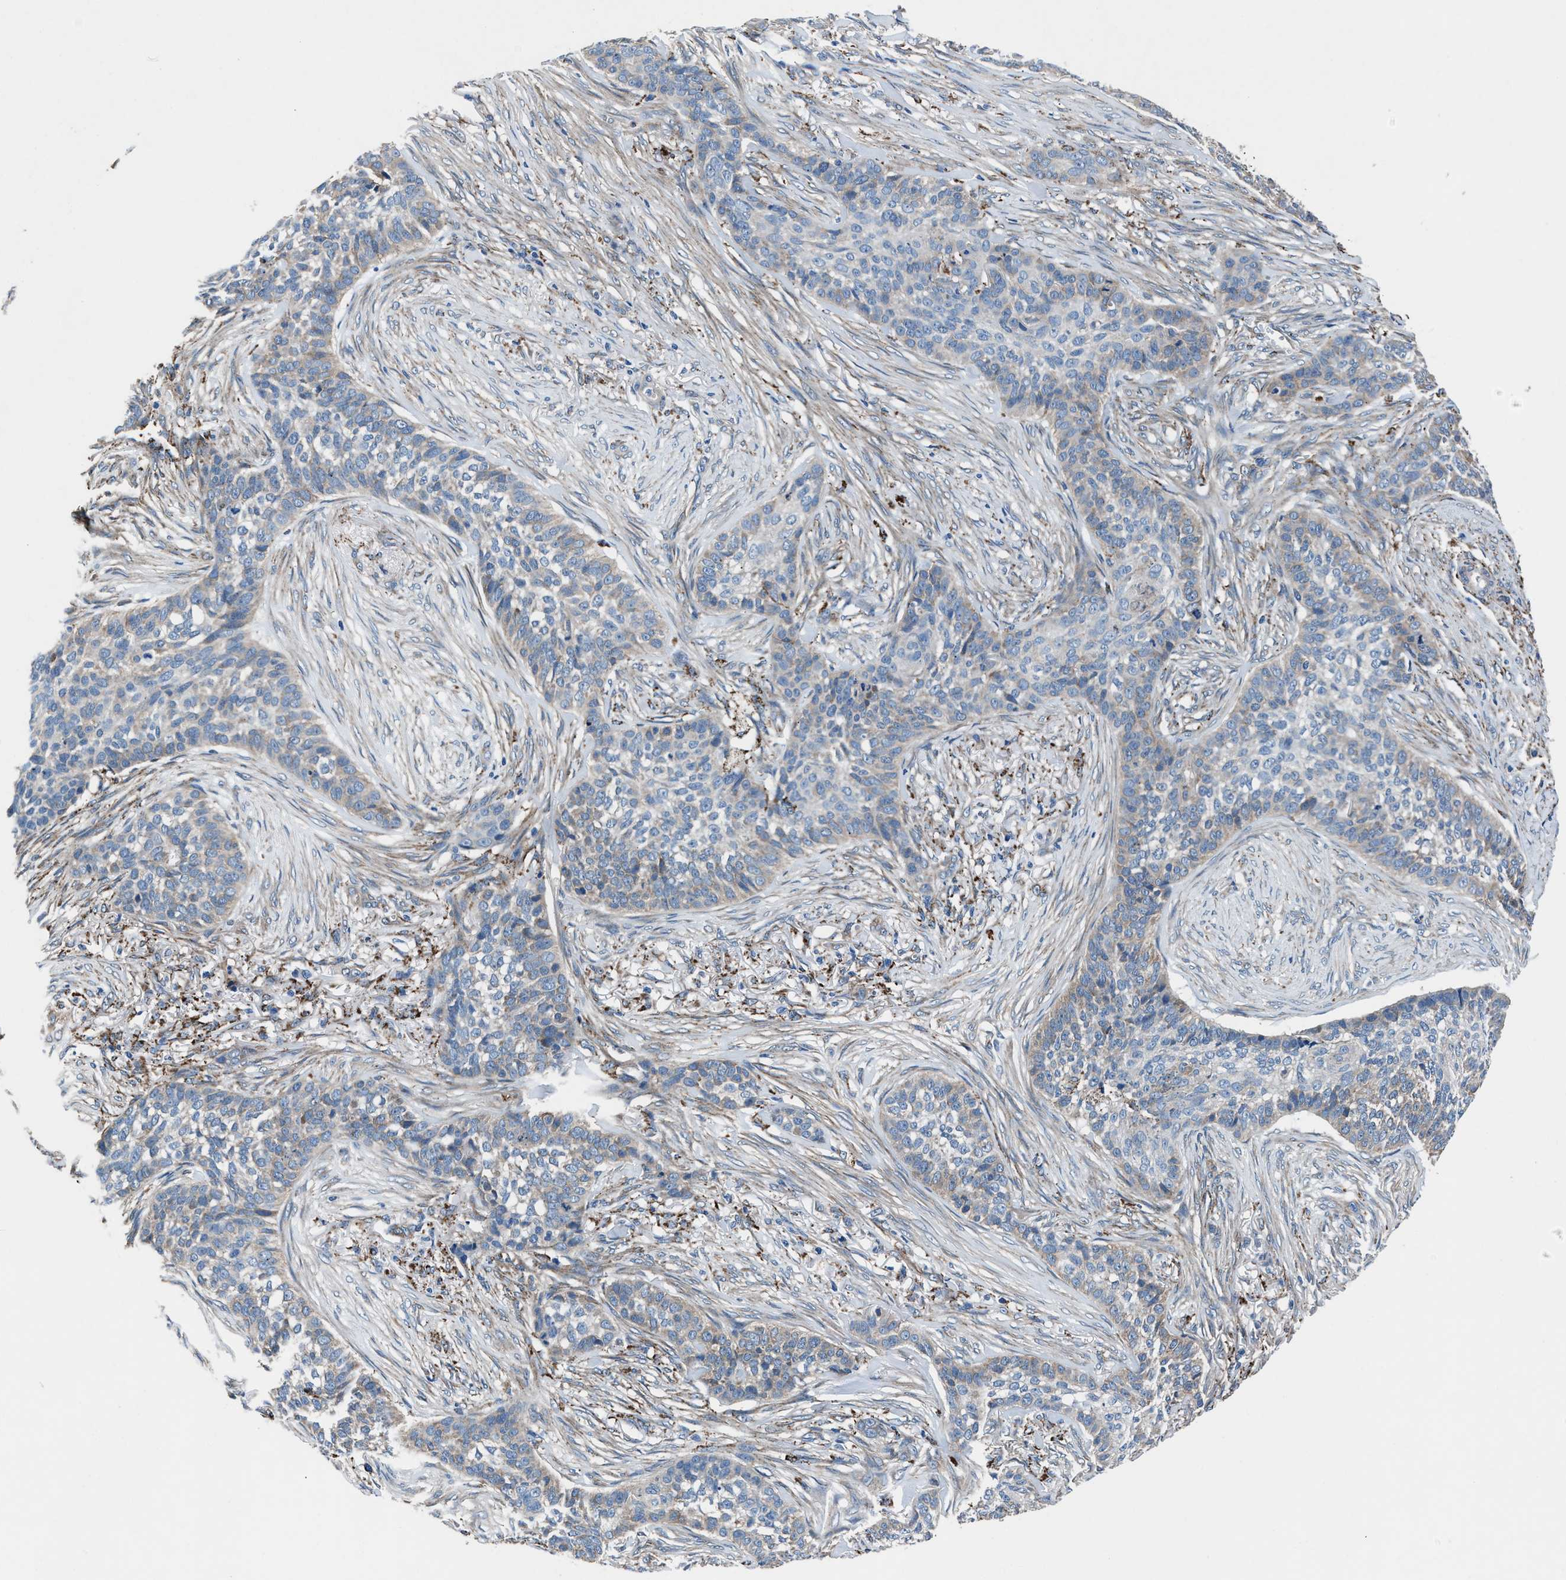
{"staining": {"intensity": "weak", "quantity": "<25%", "location": "cytoplasmic/membranous"}, "tissue": "skin cancer", "cell_type": "Tumor cells", "image_type": "cancer", "snomed": [{"axis": "morphology", "description": "Basal cell carcinoma"}, {"axis": "topography", "description": "Skin"}], "caption": "The histopathology image displays no staining of tumor cells in basal cell carcinoma (skin).", "gene": "PRTFDC1", "patient": {"sex": "male", "age": 85}}